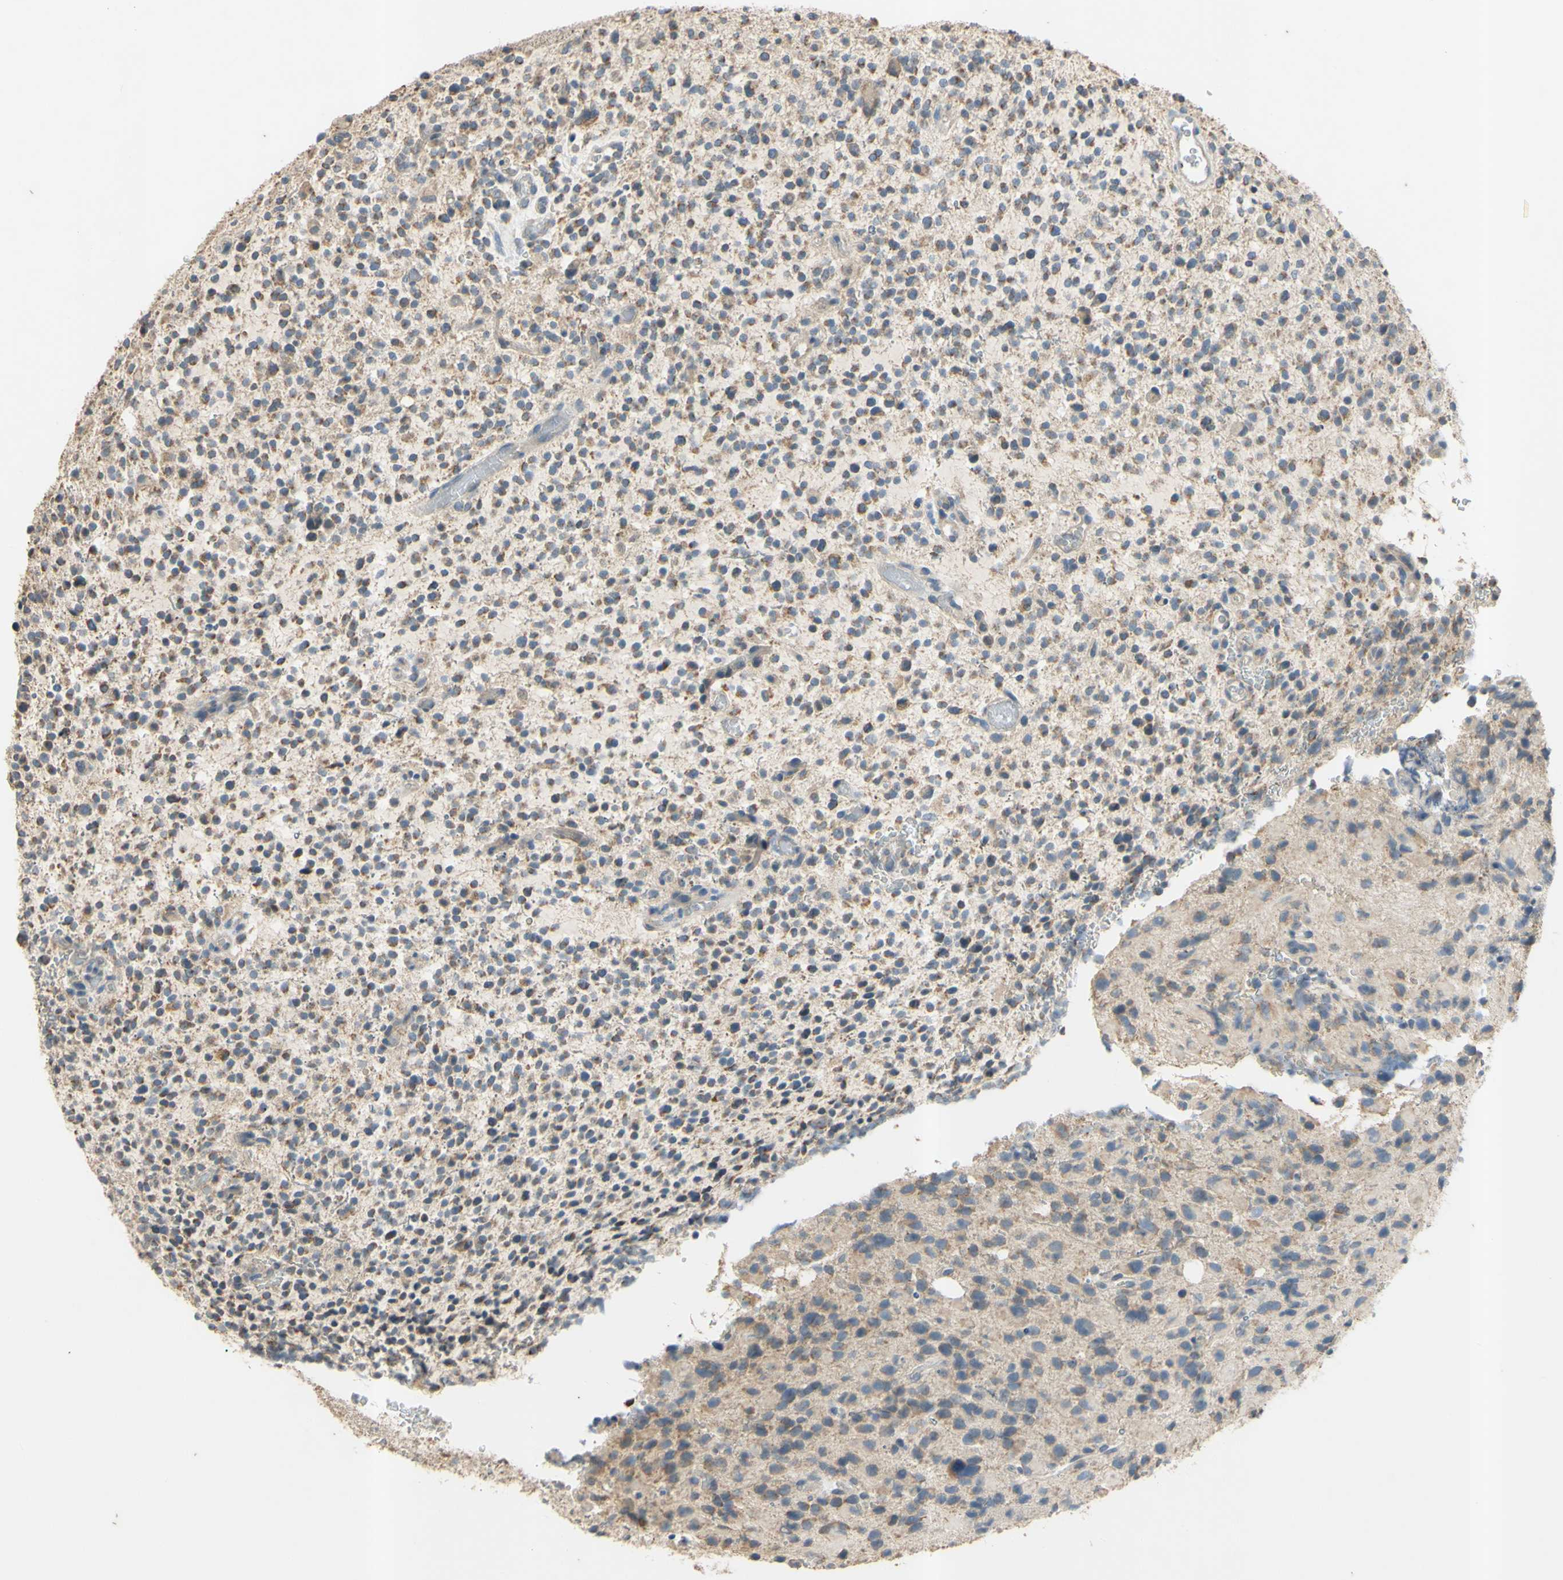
{"staining": {"intensity": "moderate", "quantity": "25%-75%", "location": "cytoplasmic/membranous"}, "tissue": "glioma", "cell_type": "Tumor cells", "image_type": "cancer", "snomed": [{"axis": "morphology", "description": "Glioma, malignant, High grade"}, {"axis": "topography", "description": "Brain"}], "caption": "Immunohistochemical staining of human malignant glioma (high-grade) reveals medium levels of moderate cytoplasmic/membranous protein expression in approximately 25%-75% of tumor cells.", "gene": "PTGIS", "patient": {"sex": "male", "age": 48}}